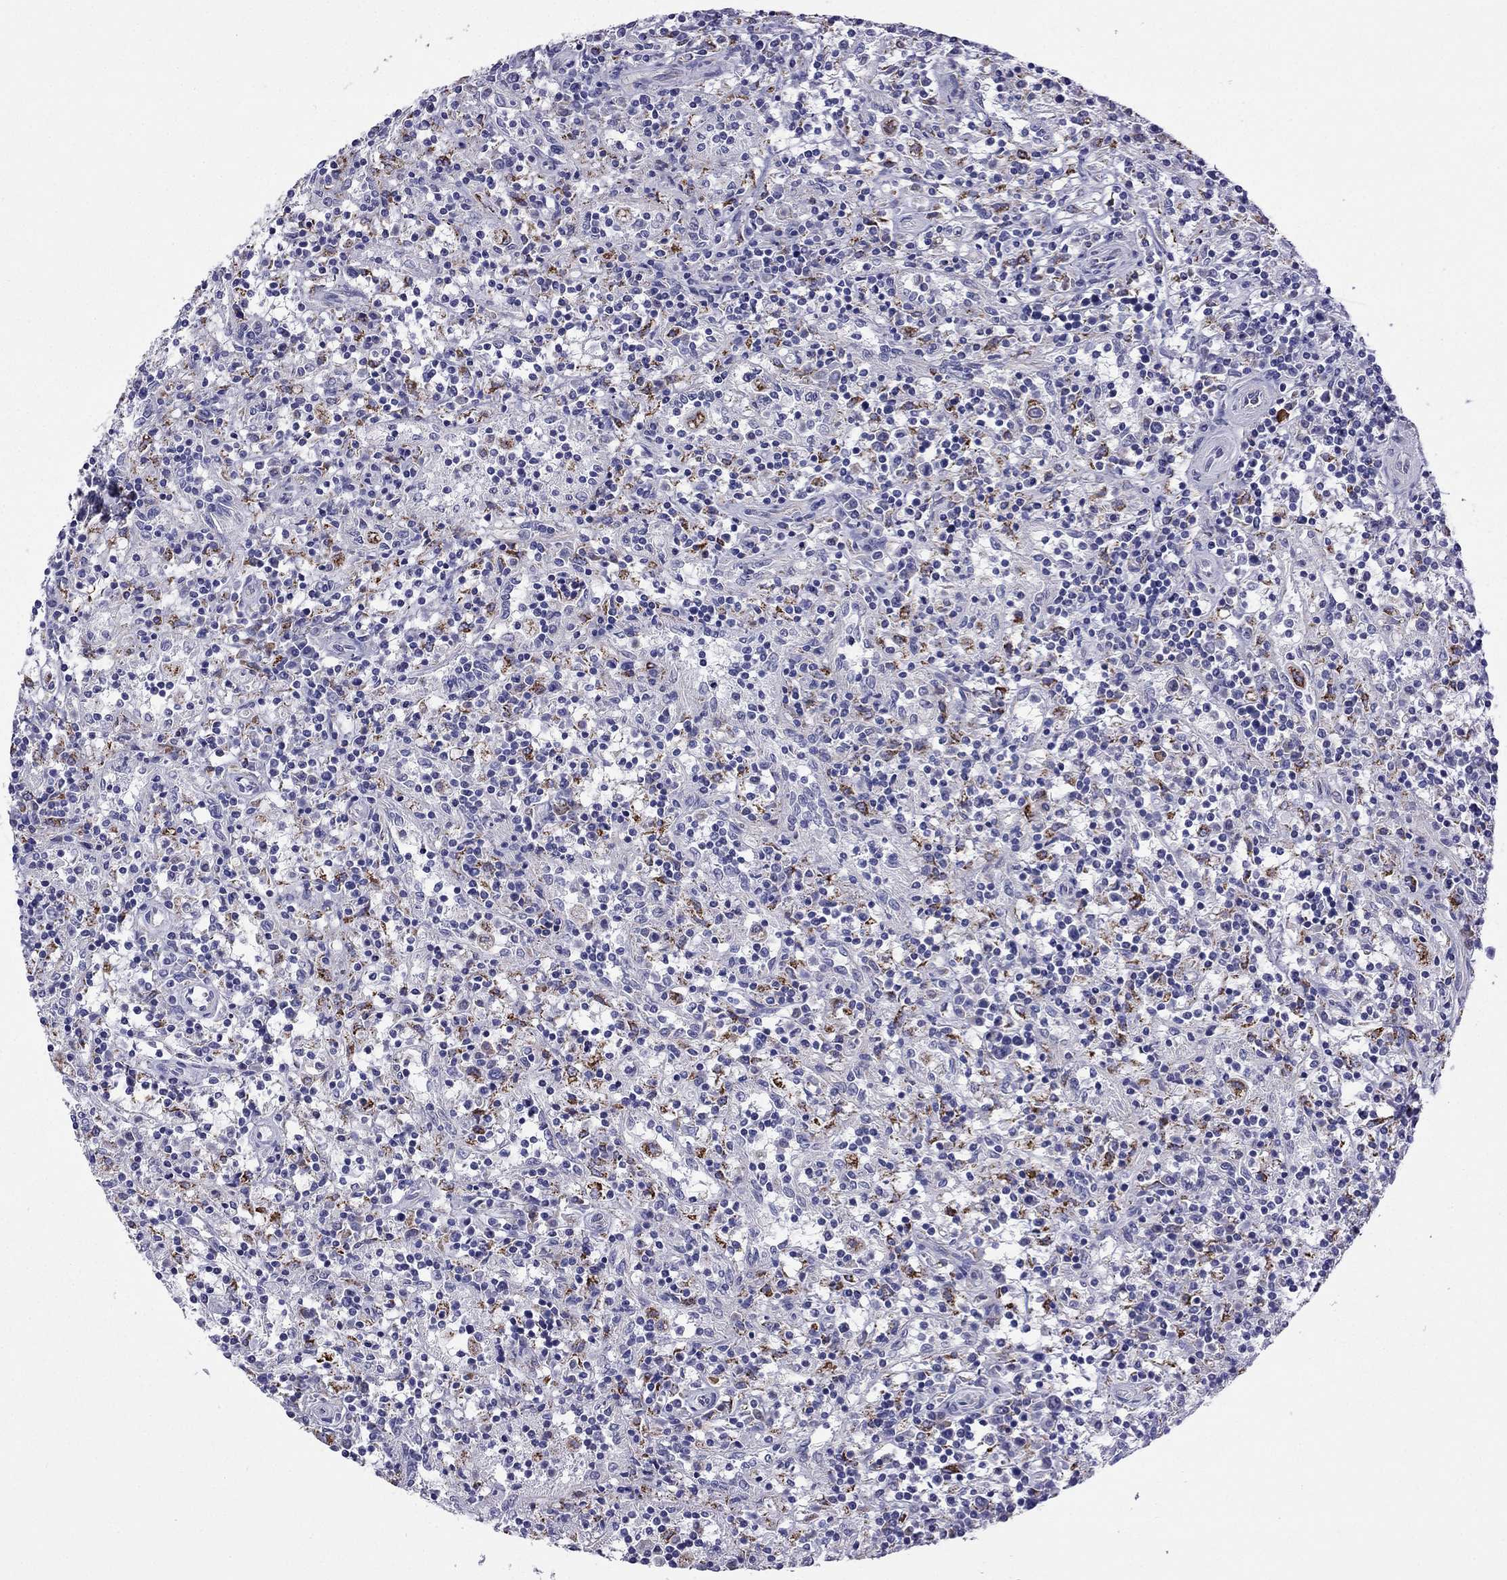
{"staining": {"intensity": "negative", "quantity": "none", "location": "none"}, "tissue": "lymphoma", "cell_type": "Tumor cells", "image_type": "cancer", "snomed": [{"axis": "morphology", "description": "Malignant lymphoma, non-Hodgkin's type, Low grade"}, {"axis": "topography", "description": "Spleen"}], "caption": "Immunohistochemical staining of human low-grade malignant lymphoma, non-Hodgkin's type demonstrates no significant positivity in tumor cells.", "gene": "GNAL", "patient": {"sex": "male", "age": 62}}